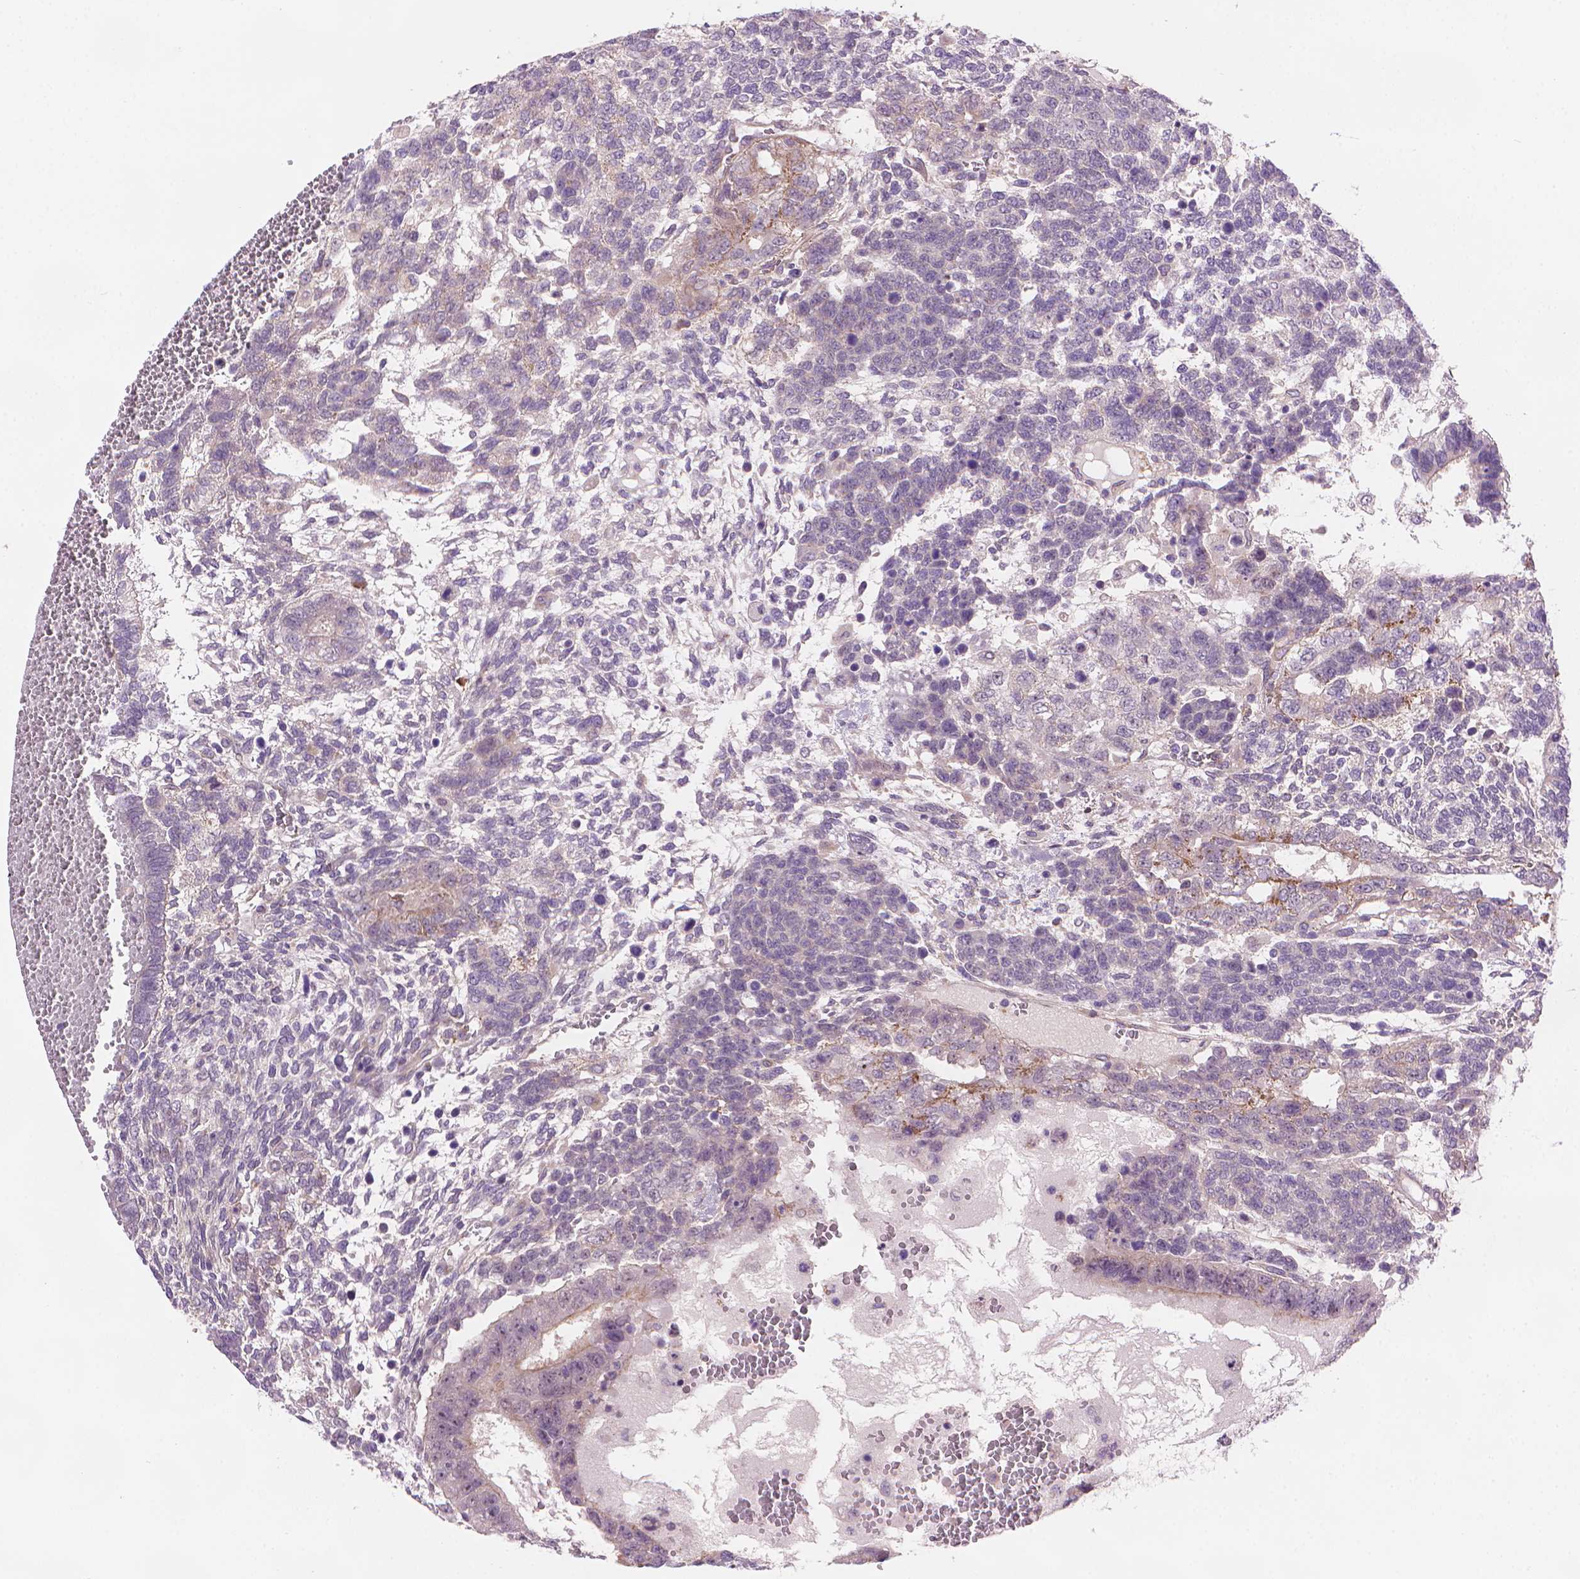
{"staining": {"intensity": "negative", "quantity": "none", "location": "none"}, "tissue": "testis cancer", "cell_type": "Tumor cells", "image_type": "cancer", "snomed": [{"axis": "morphology", "description": "Normal tissue, NOS"}, {"axis": "morphology", "description": "Carcinoma, Embryonal, NOS"}, {"axis": "topography", "description": "Testis"}, {"axis": "topography", "description": "Epididymis"}], "caption": "Testis cancer stained for a protein using IHC shows no expression tumor cells.", "gene": "AMMECR1", "patient": {"sex": "male", "age": 23}}